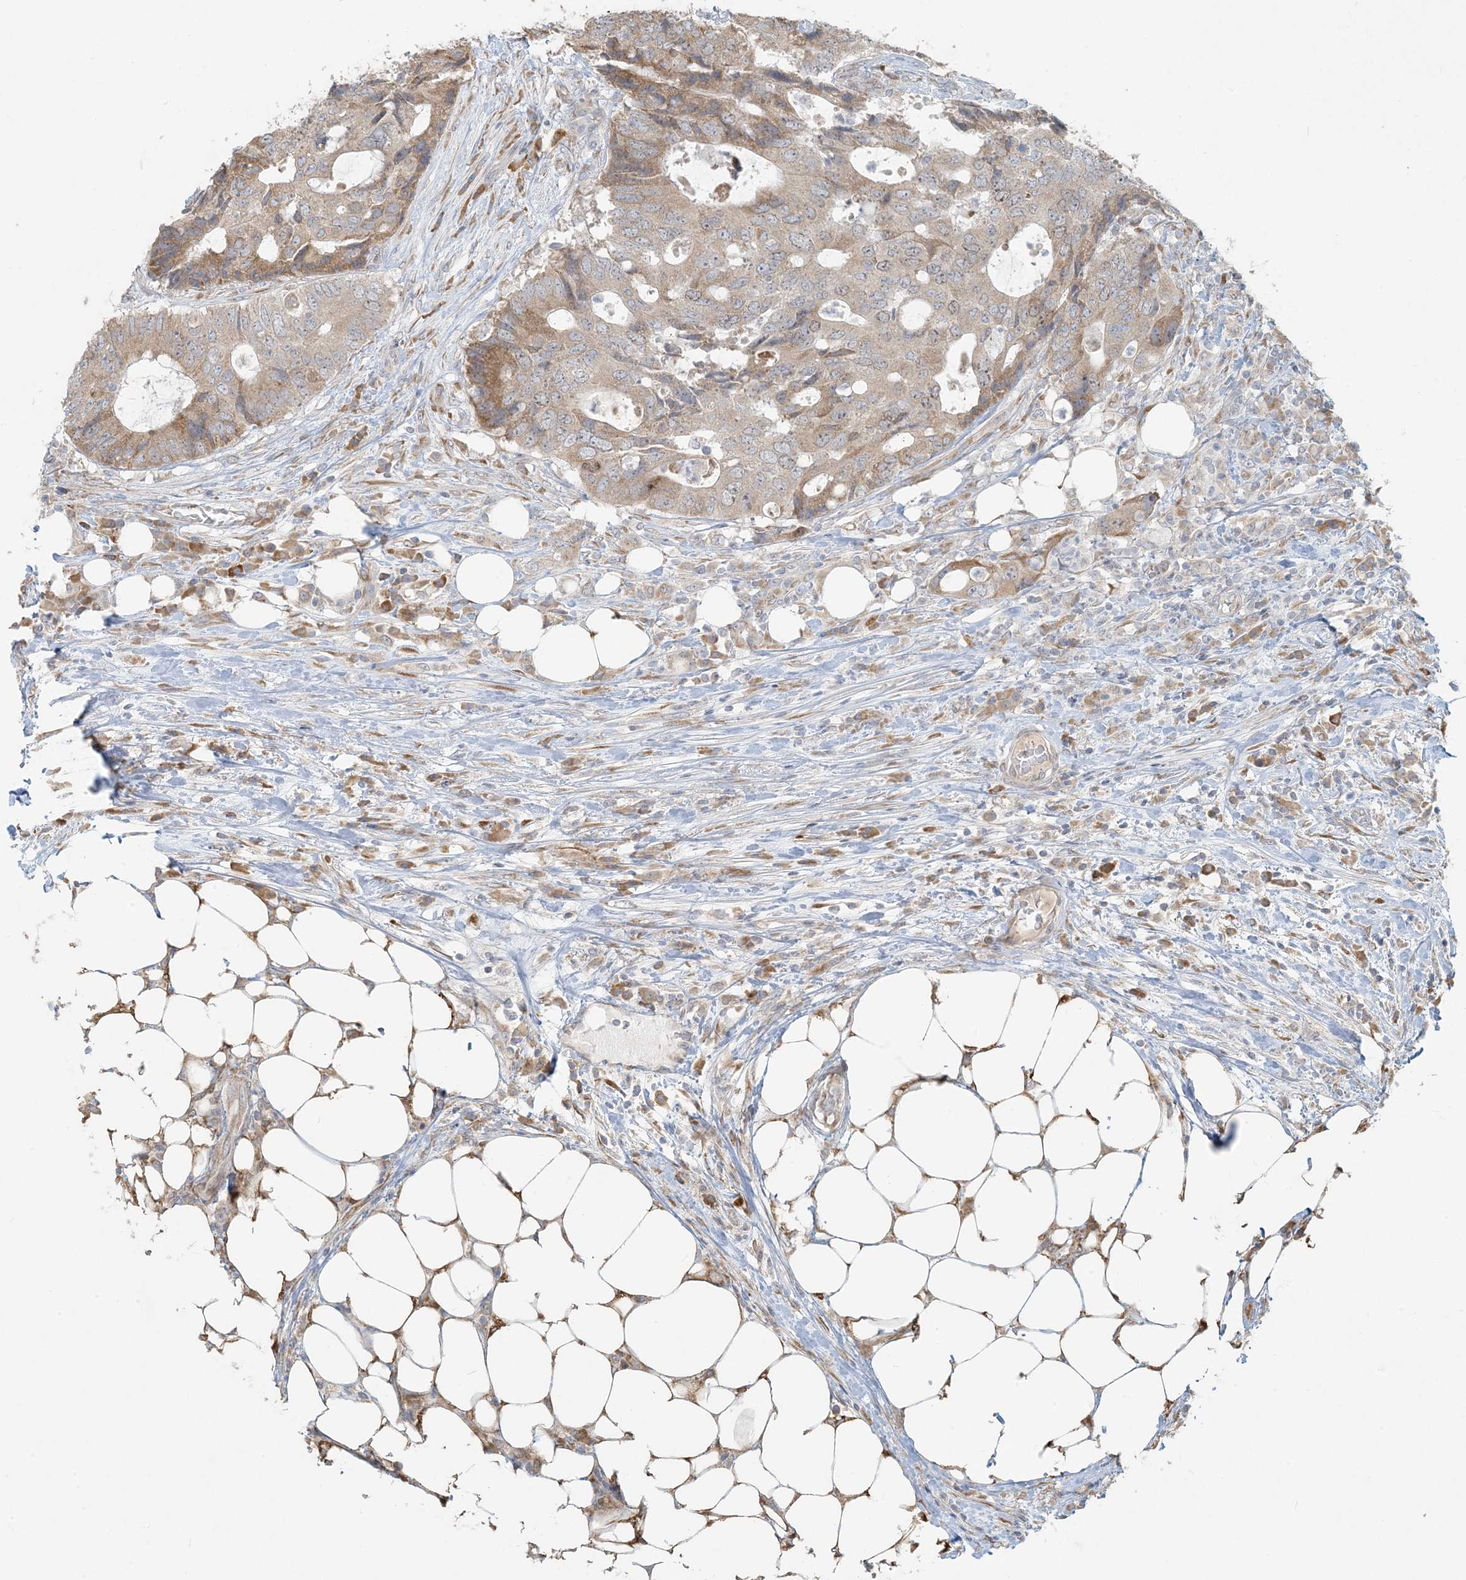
{"staining": {"intensity": "weak", "quantity": ">75%", "location": "cytoplasmic/membranous"}, "tissue": "colorectal cancer", "cell_type": "Tumor cells", "image_type": "cancer", "snomed": [{"axis": "morphology", "description": "Adenocarcinoma, NOS"}, {"axis": "topography", "description": "Colon"}], "caption": "This is an image of immunohistochemistry (IHC) staining of colorectal cancer, which shows weak expression in the cytoplasmic/membranous of tumor cells.", "gene": "HACL1", "patient": {"sex": "male", "age": 71}}